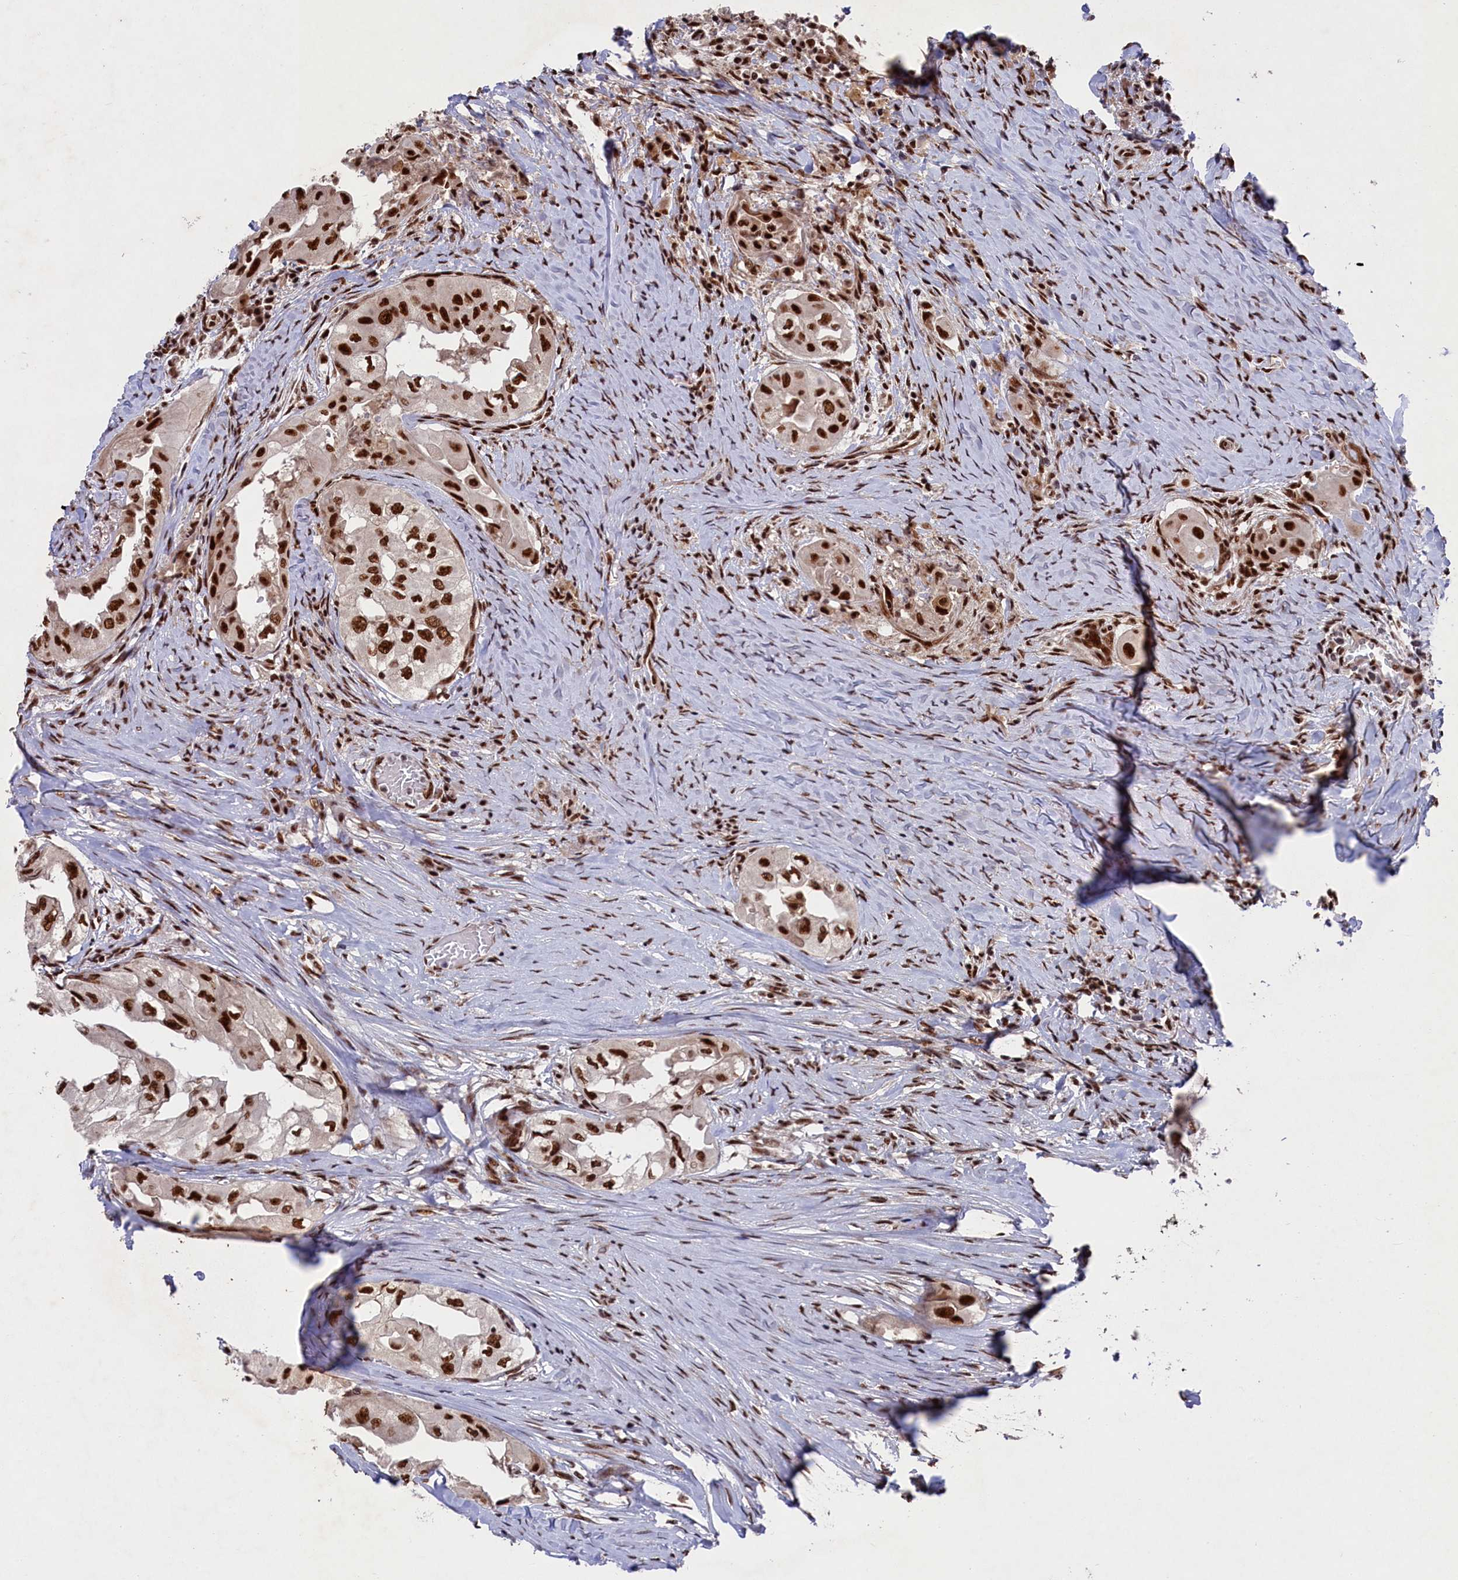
{"staining": {"intensity": "strong", "quantity": ">75%", "location": "nuclear"}, "tissue": "thyroid cancer", "cell_type": "Tumor cells", "image_type": "cancer", "snomed": [{"axis": "morphology", "description": "Papillary adenocarcinoma, NOS"}, {"axis": "topography", "description": "Thyroid gland"}], "caption": "This micrograph reveals IHC staining of thyroid cancer (papillary adenocarcinoma), with high strong nuclear expression in approximately >75% of tumor cells.", "gene": "PRPF31", "patient": {"sex": "female", "age": 59}}